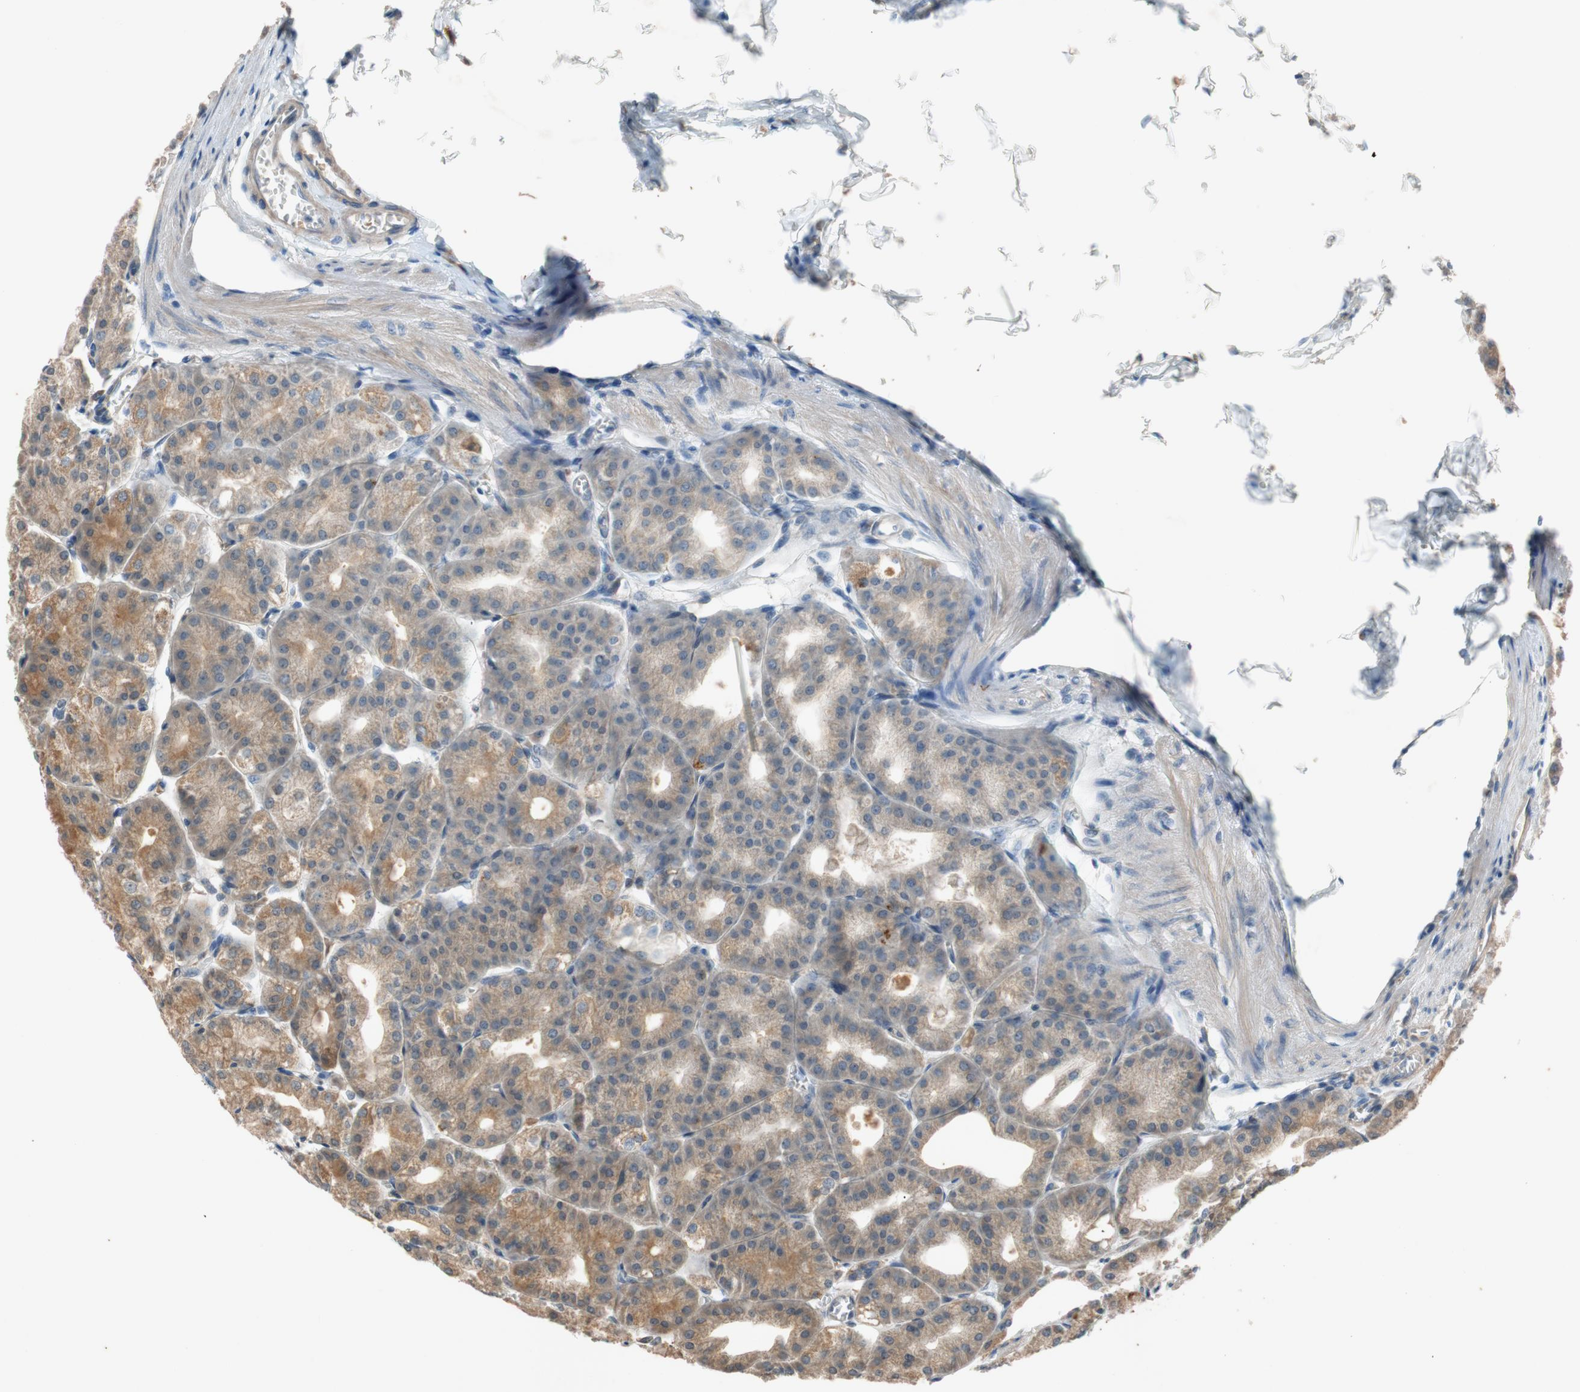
{"staining": {"intensity": "moderate", "quantity": "25%-75%", "location": "cytoplasmic/membranous"}, "tissue": "stomach", "cell_type": "Glandular cells", "image_type": "normal", "snomed": [{"axis": "morphology", "description": "Normal tissue, NOS"}, {"axis": "topography", "description": "Stomach, lower"}], "caption": "Protein expression analysis of unremarkable human stomach reveals moderate cytoplasmic/membranous staining in about 25%-75% of glandular cells.", "gene": "ATP2C1", "patient": {"sex": "male", "age": 71}}